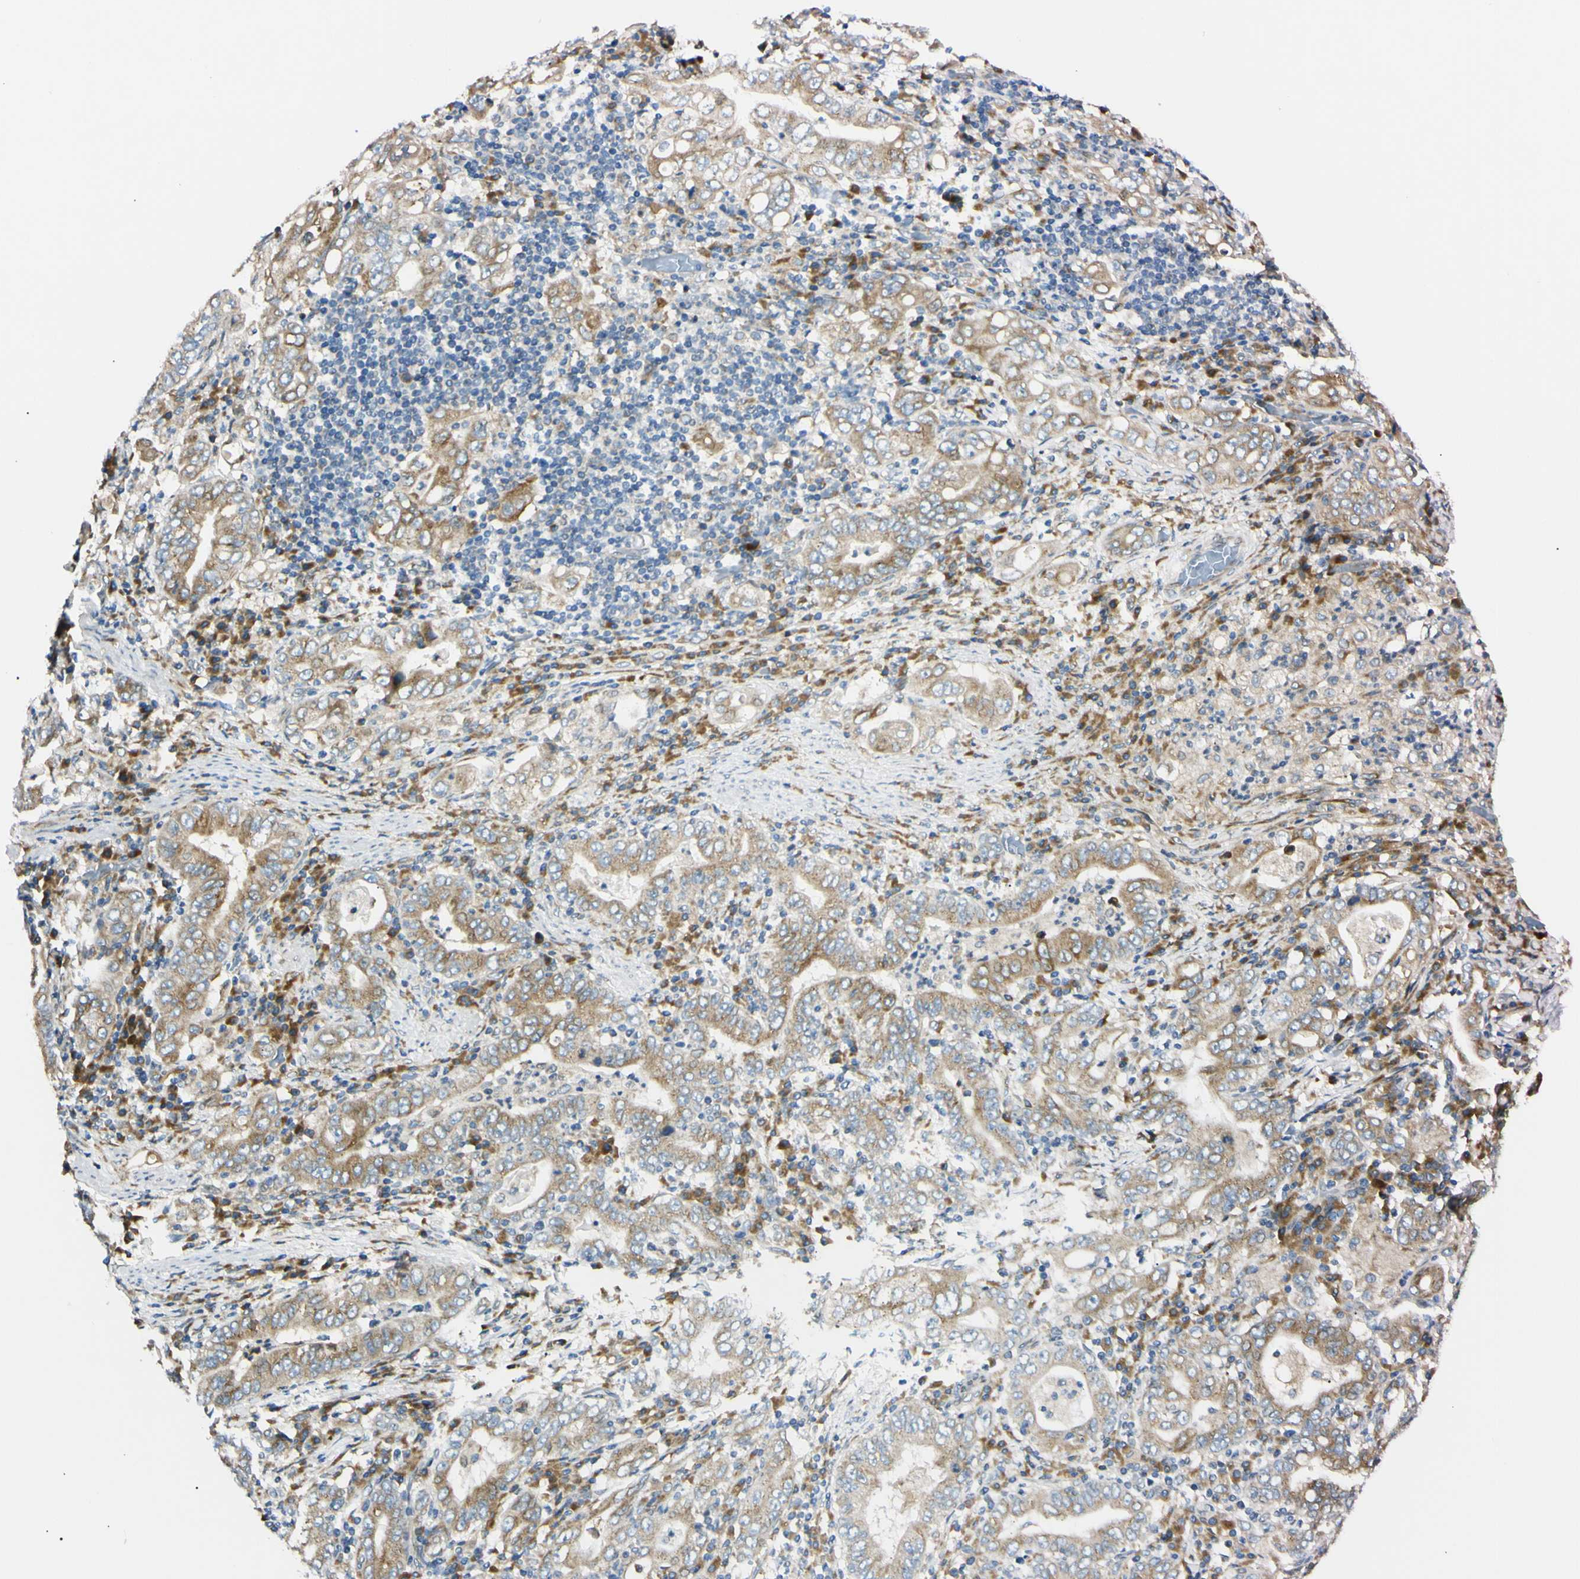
{"staining": {"intensity": "moderate", "quantity": ">75%", "location": "cytoplasmic/membranous"}, "tissue": "stomach cancer", "cell_type": "Tumor cells", "image_type": "cancer", "snomed": [{"axis": "morphology", "description": "Normal tissue, NOS"}, {"axis": "morphology", "description": "Adenocarcinoma, NOS"}, {"axis": "topography", "description": "Esophagus"}, {"axis": "topography", "description": "Stomach, upper"}, {"axis": "topography", "description": "Peripheral nerve tissue"}], "caption": "Protein staining of stomach cancer tissue demonstrates moderate cytoplasmic/membranous staining in approximately >75% of tumor cells.", "gene": "IER3IP1", "patient": {"sex": "male", "age": 62}}